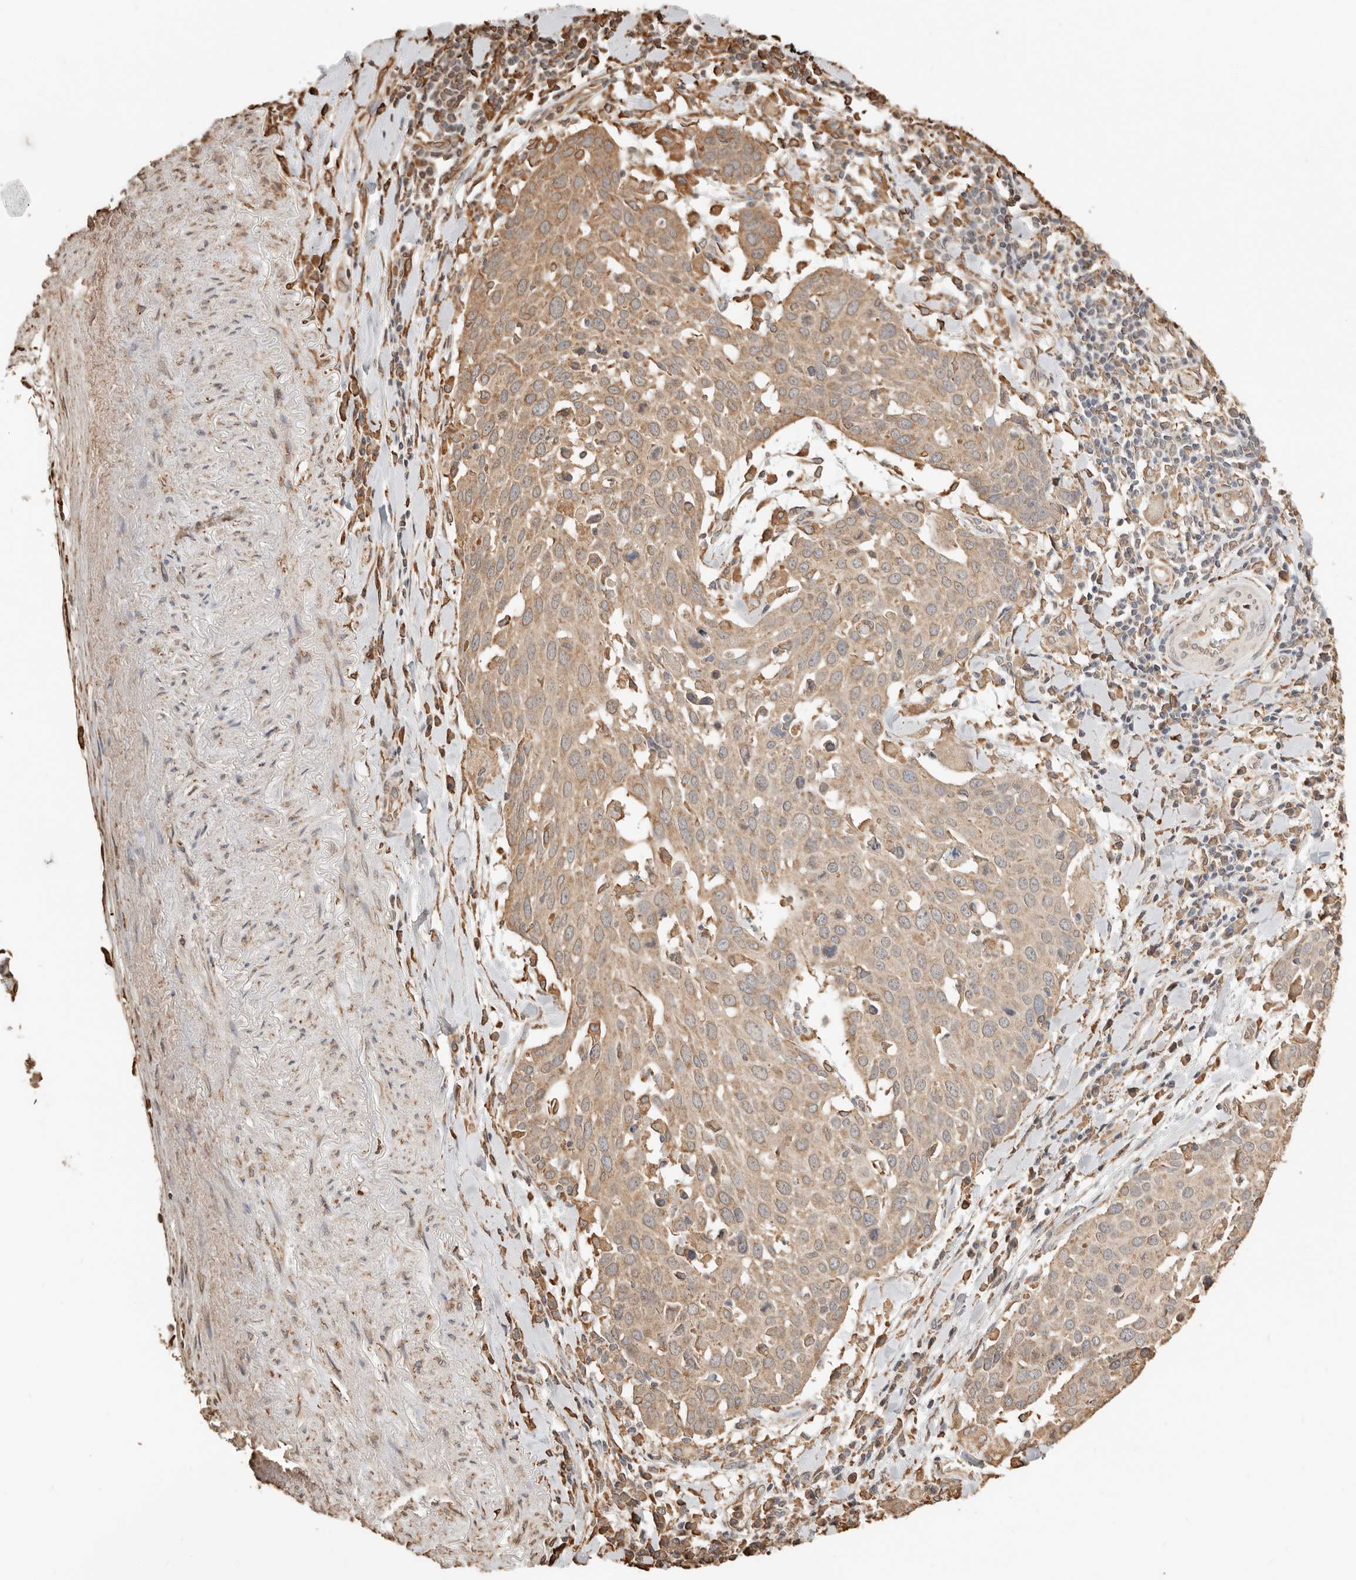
{"staining": {"intensity": "moderate", "quantity": ">75%", "location": "cytoplasmic/membranous"}, "tissue": "lung cancer", "cell_type": "Tumor cells", "image_type": "cancer", "snomed": [{"axis": "morphology", "description": "Squamous cell carcinoma, NOS"}, {"axis": "topography", "description": "Lung"}], "caption": "High-magnification brightfield microscopy of lung cancer stained with DAB (3,3'-diaminobenzidine) (brown) and counterstained with hematoxylin (blue). tumor cells exhibit moderate cytoplasmic/membranous positivity is identified in approximately>75% of cells. Immunohistochemistry (ihc) stains the protein in brown and the nuclei are stained blue.", "gene": "ARHGEF10L", "patient": {"sex": "male", "age": 65}}